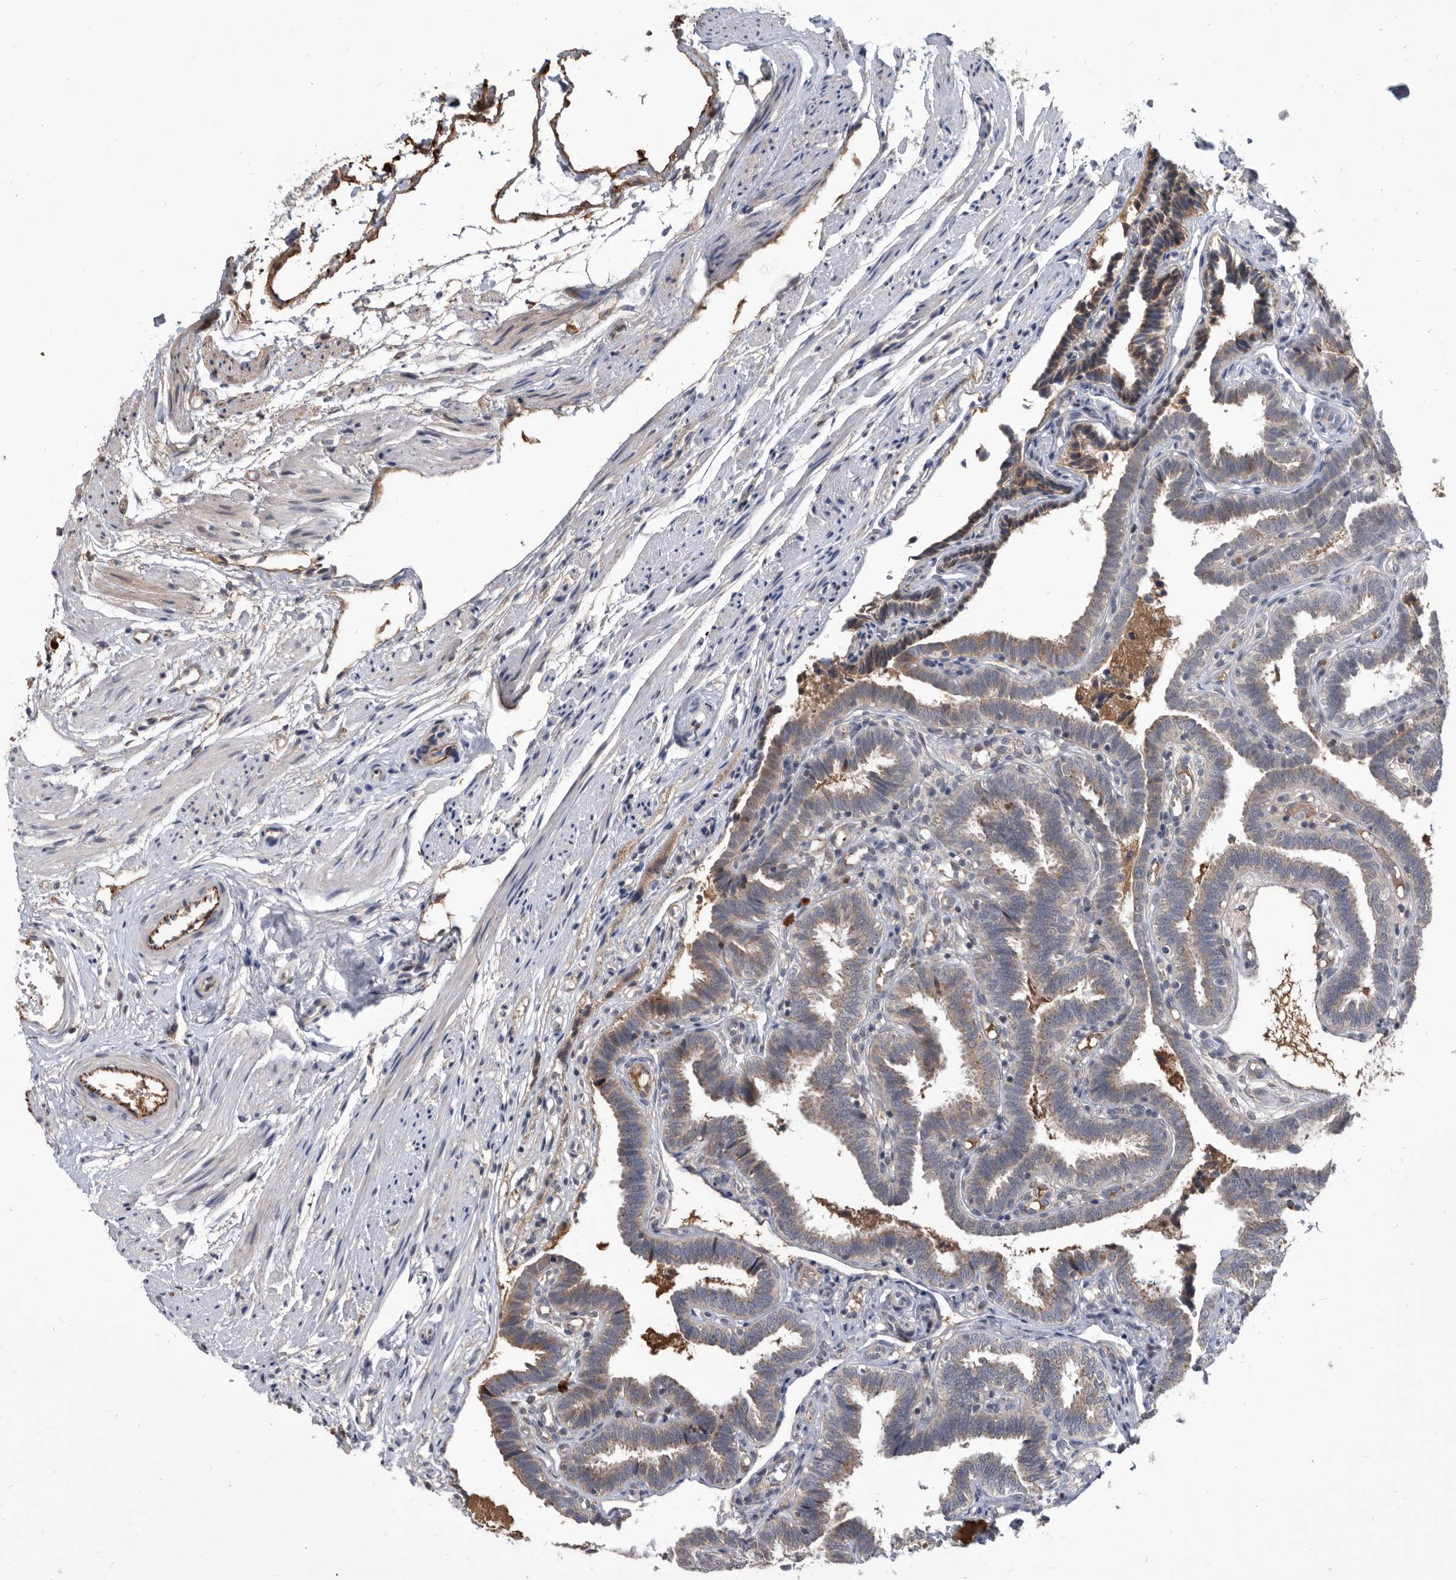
{"staining": {"intensity": "moderate", "quantity": "25%-75%", "location": "cytoplasmic/membranous"}, "tissue": "fallopian tube", "cell_type": "Glandular cells", "image_type": "normal", "snomed": [{"axis": "morphology", "description": "Normal tissue, NOS"}, {"axis": "topography", "description": "Fallopian tube"}], "caption": "About 25%-75% of glandular cells in benign human fallopian tube exhibit moderate cytoplasmic/membranous protein staining as visualized by brown immunohistochemical staining.", "gene": "PI15", "patient": {"sex": "female", "age": 39}}